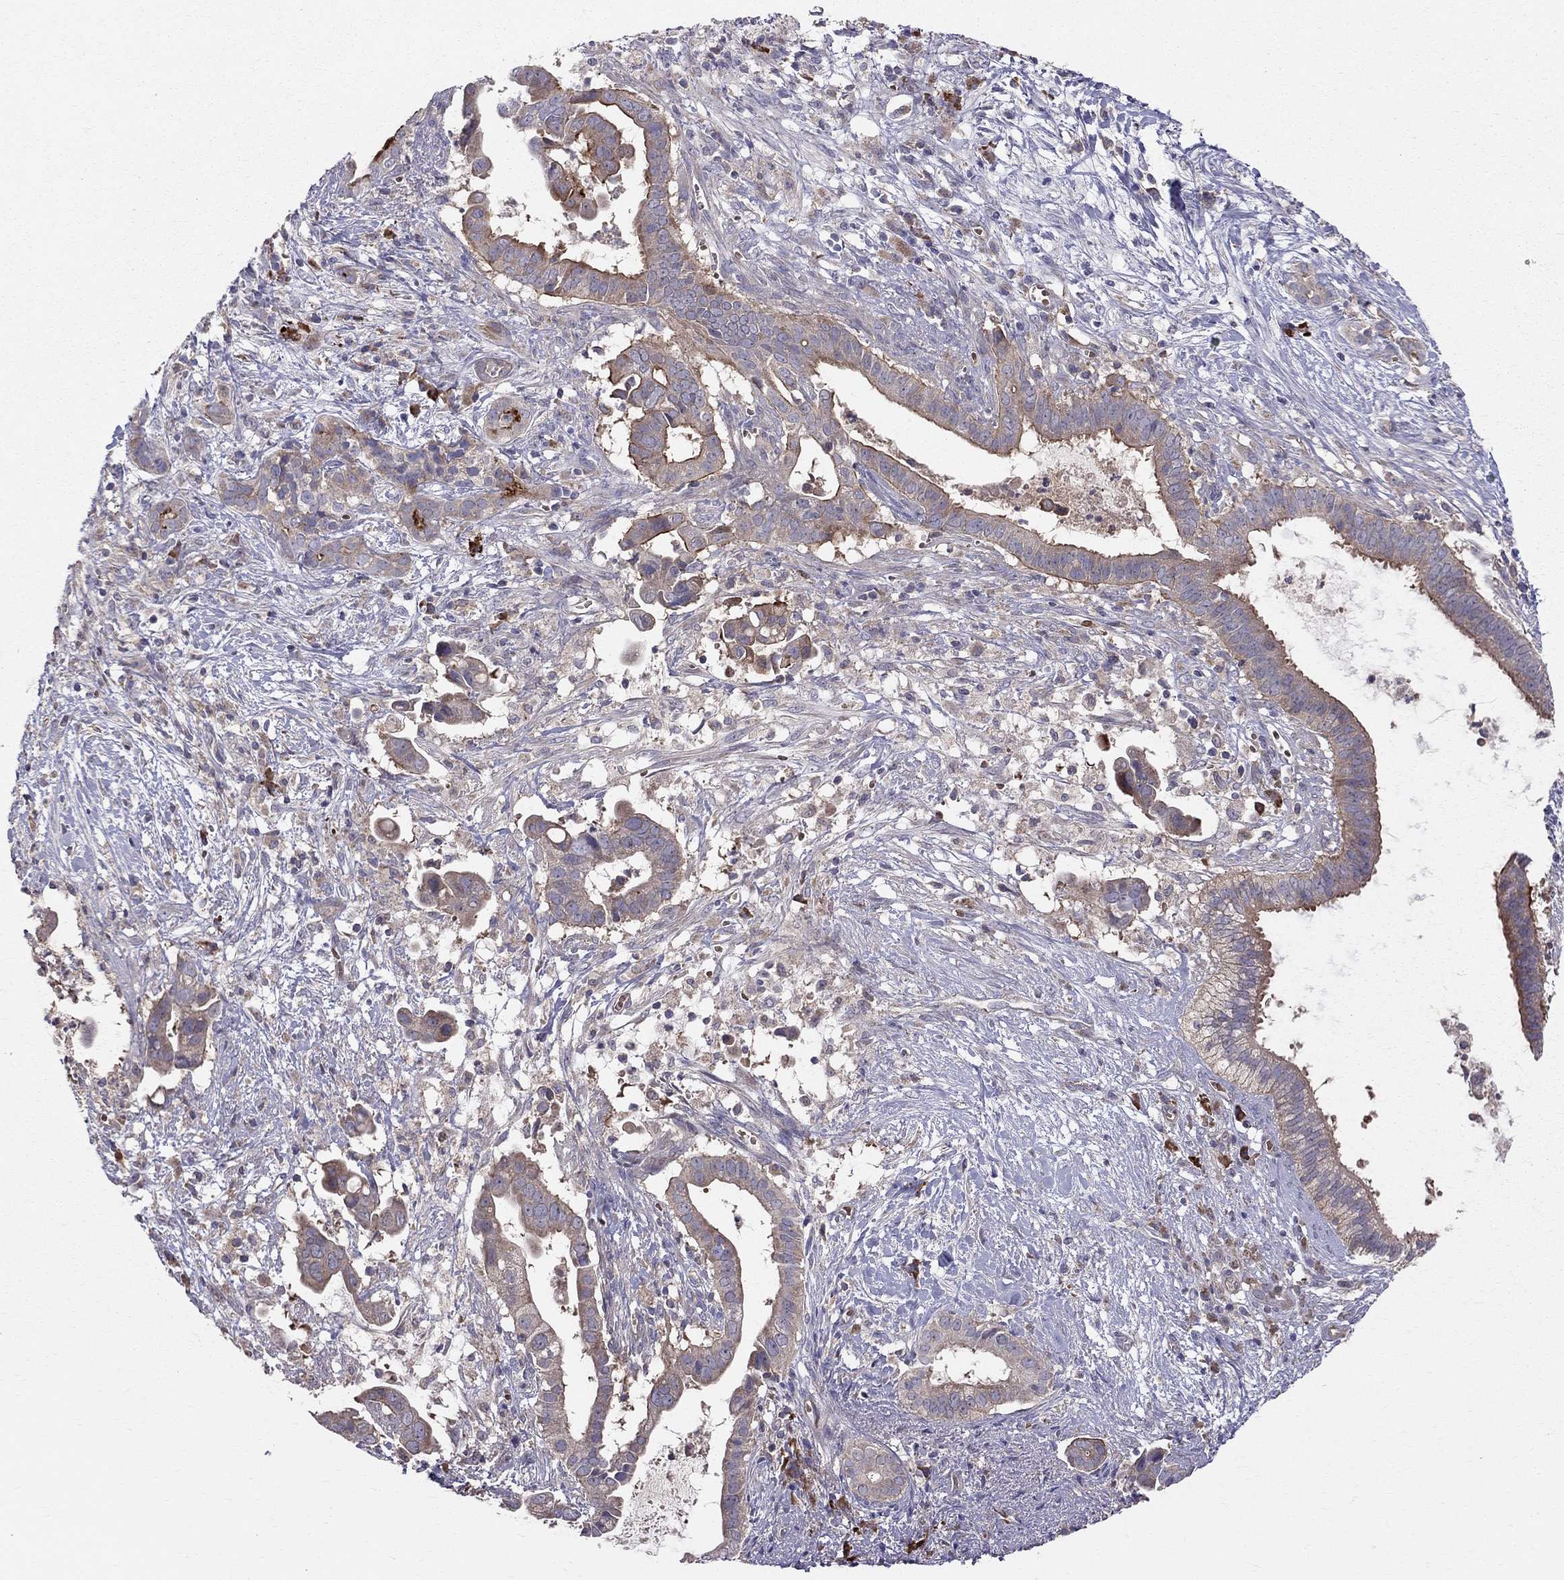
{"staining": {"intensity": "strong", "quantity": "<25%", "location": "cytoplasmic/membranous"}, "tissue": "pancreatic cancer", "cell_type": "Tumor cells", "image_type": "cancer", "snomed": [{"axis": "morphology", "description": "Adenocarcinoma, NOS"}, {"axis": "topography", "description": "Pancreas"}], "caption": "A micrograph of human pancreatic adenocarcinoma stained for a protein demonstrates strong cytoplasmic/membranous brown staining in tumor cells.", "gene": "PIK3CG", "patient": {"sex": "male", "age": 61}}